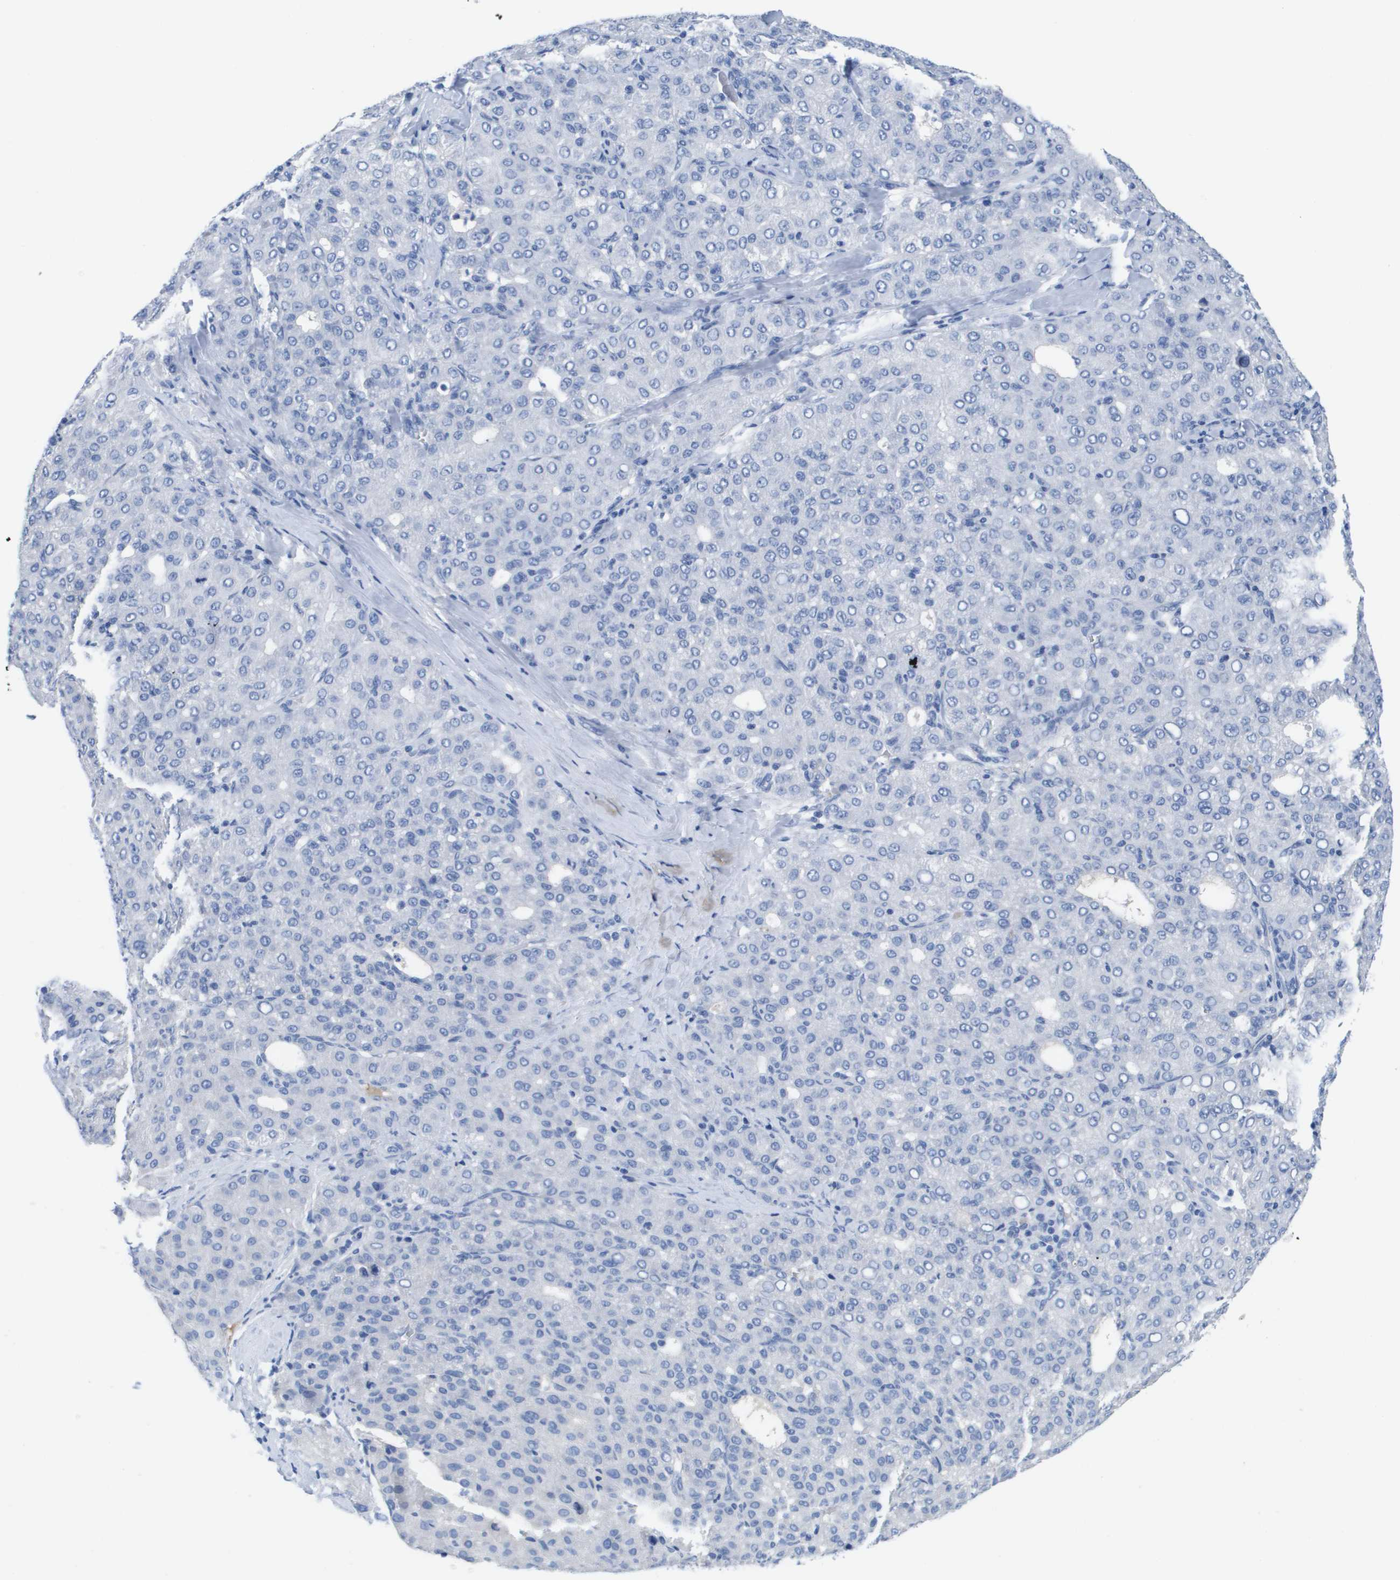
{"staining": {"intensity": "negative", "quantity": "none", "location": "none"}, "tissue": "liver cancer", "cell_type": "Tumor cells", "image_type": "cancer", "snomed": [{"axis": "morphology", "description": "Carcinoma, Hepatocellular, NOS"}, {"axis": "topography", "description": "Liver"}], "caption": "Tumor cells show no significant protein staining in hepatocellular carcinoma (liver). (Brightfield microscopy of DAB (3,3'-diaminobenzidine) IHC at high magnification).", "gene": "APOA1", "patient": {"sex": "male", "age": 65}}